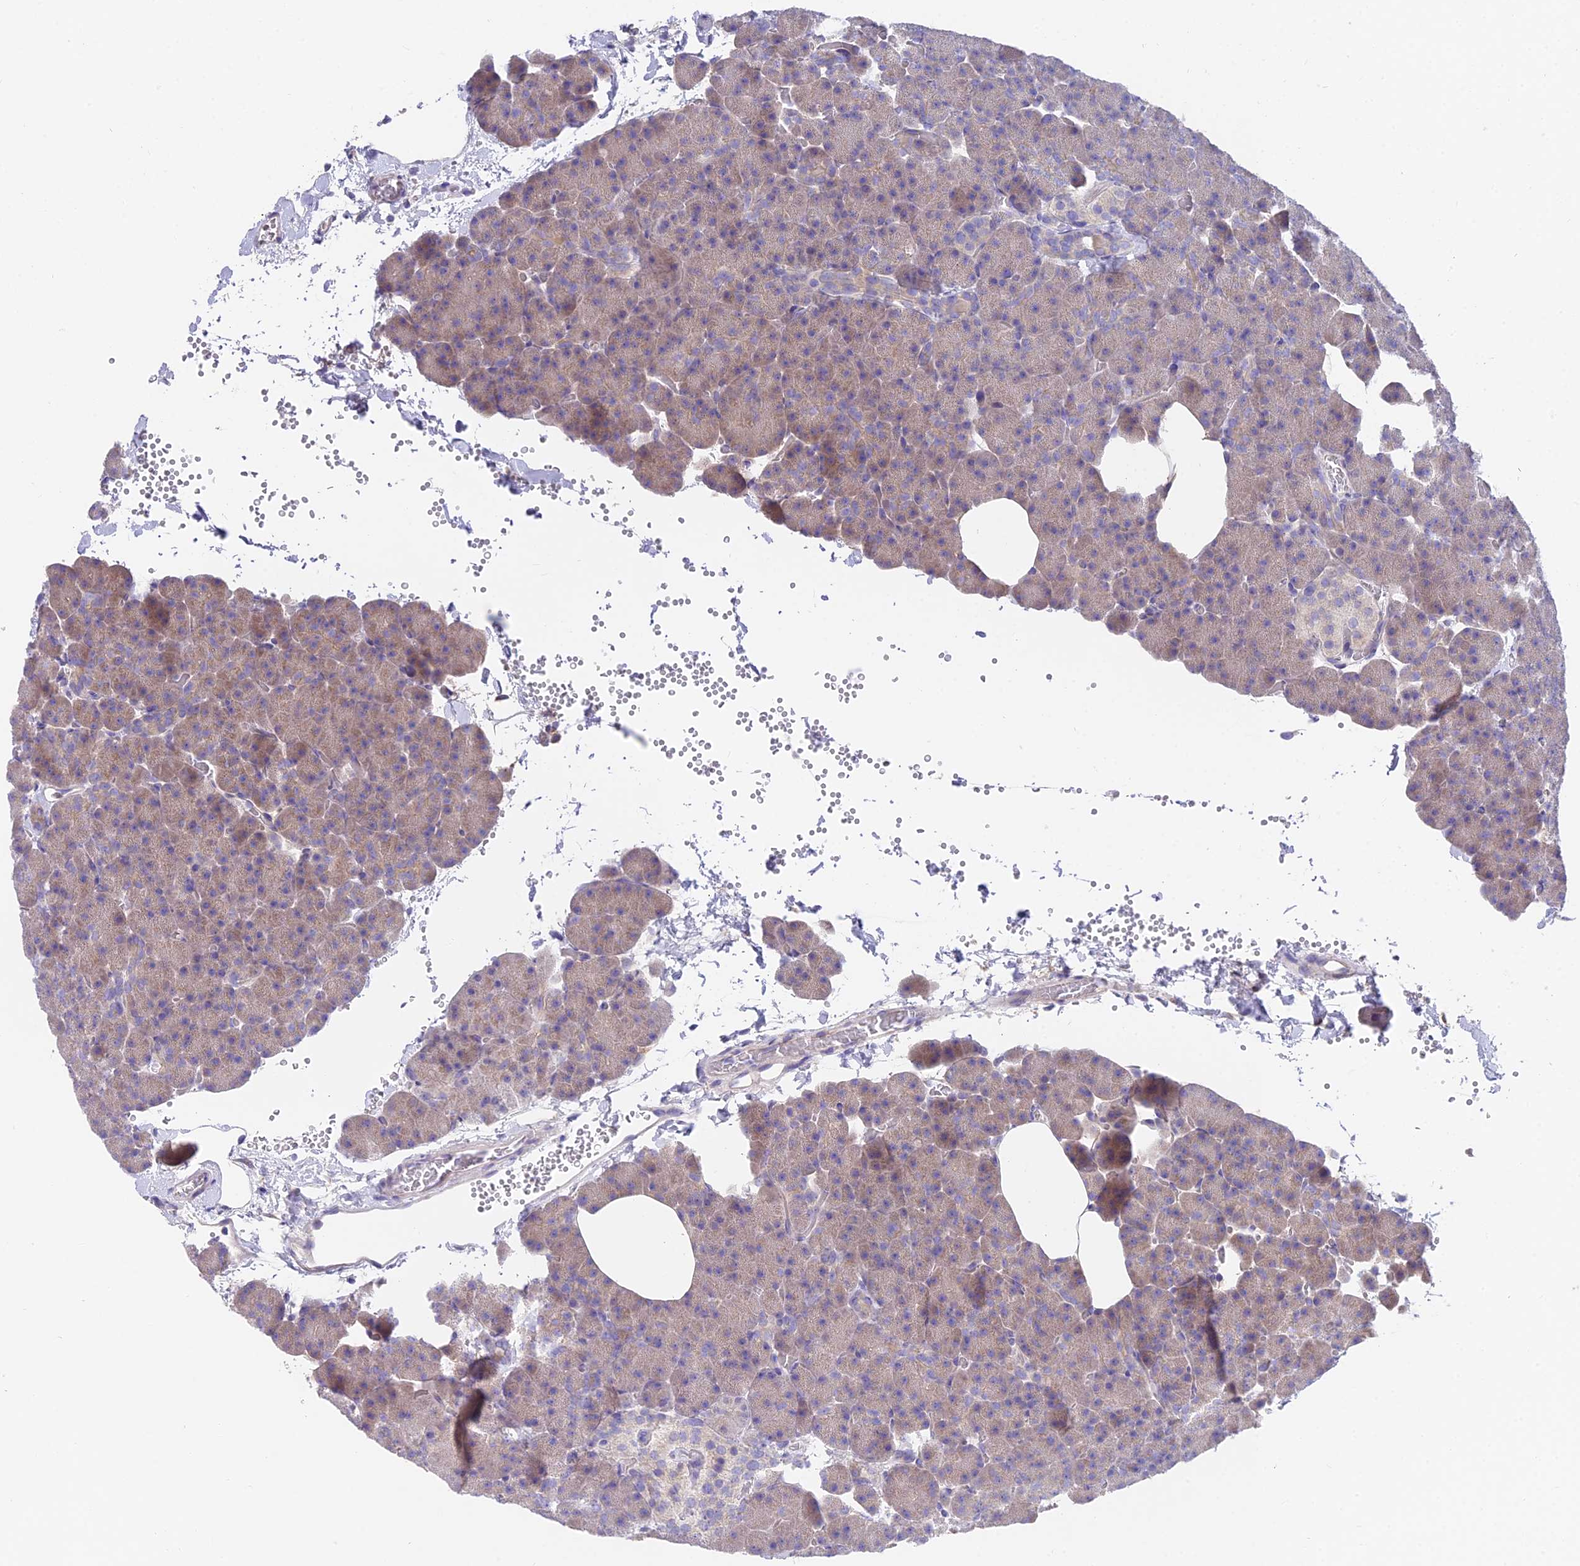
{"staining": {"intensity": "weak", "quantity": "25%-75%", "location": "cytoplasmic/membranous"}, "tissue": "pancreas", "cell_type": "Exocrine glandular cells", "image_type": "normal", "snomed": [{"axis": "morphology", "description": "Normal tissue, NOS"}, {"axis": "morphology", "description": "Carcinoid, malignant, NOS"}, {"axis": "topography", "description": "Pancreas"}], "caption": "A high-resolution micrograph shows immunohistochemistry (IHC) staining of normal pancreas, which exhibits weak cytoplasmic/membranous expression in approximately 25%-75% of exocrine glandular cells.", "gene": "FAM168B", "patient": {"sex": "female", "age": 35}}